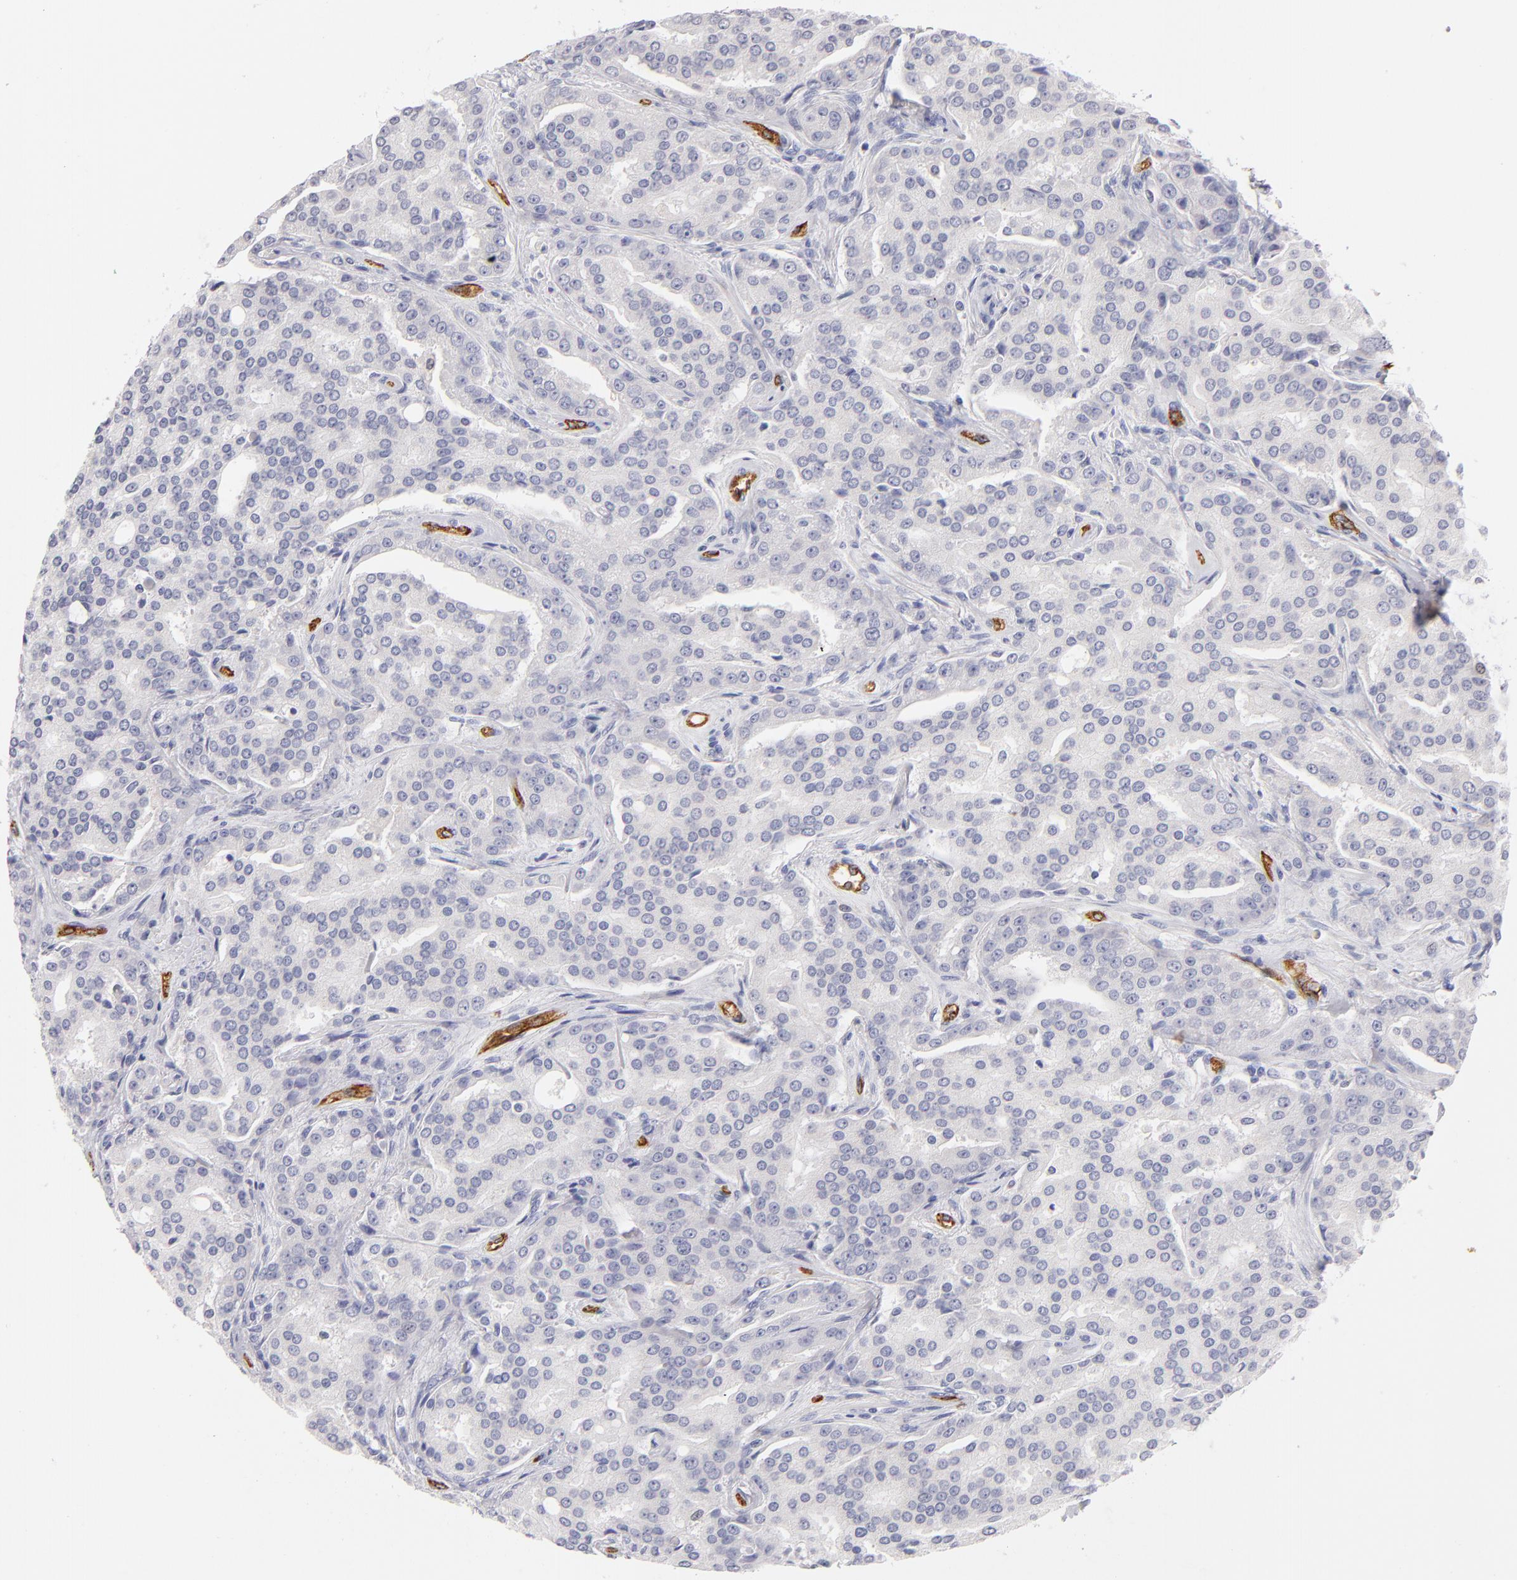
{"staining": {"intensity": "negative", "quantity": "none", "location": "none"}, "tissue": "prostate cancer", "cell_type": "Tumor cells", "image_type": "cancer", "snomed": [{"axis": "morphology", "description": "Adenocarcinoma, High grade"}, {"axis": "topography", "description": "Prostate"}], "caption": "Tumor cells show no significant protein staining in high-grade adenocarcinoma (prostate). (DAB (3,3'-diaminobenzidine) immunohistochemistry with hematoxylin counter stain).", "gene": "PLVAP", "patient": {"sex": "male", "age": 72}}